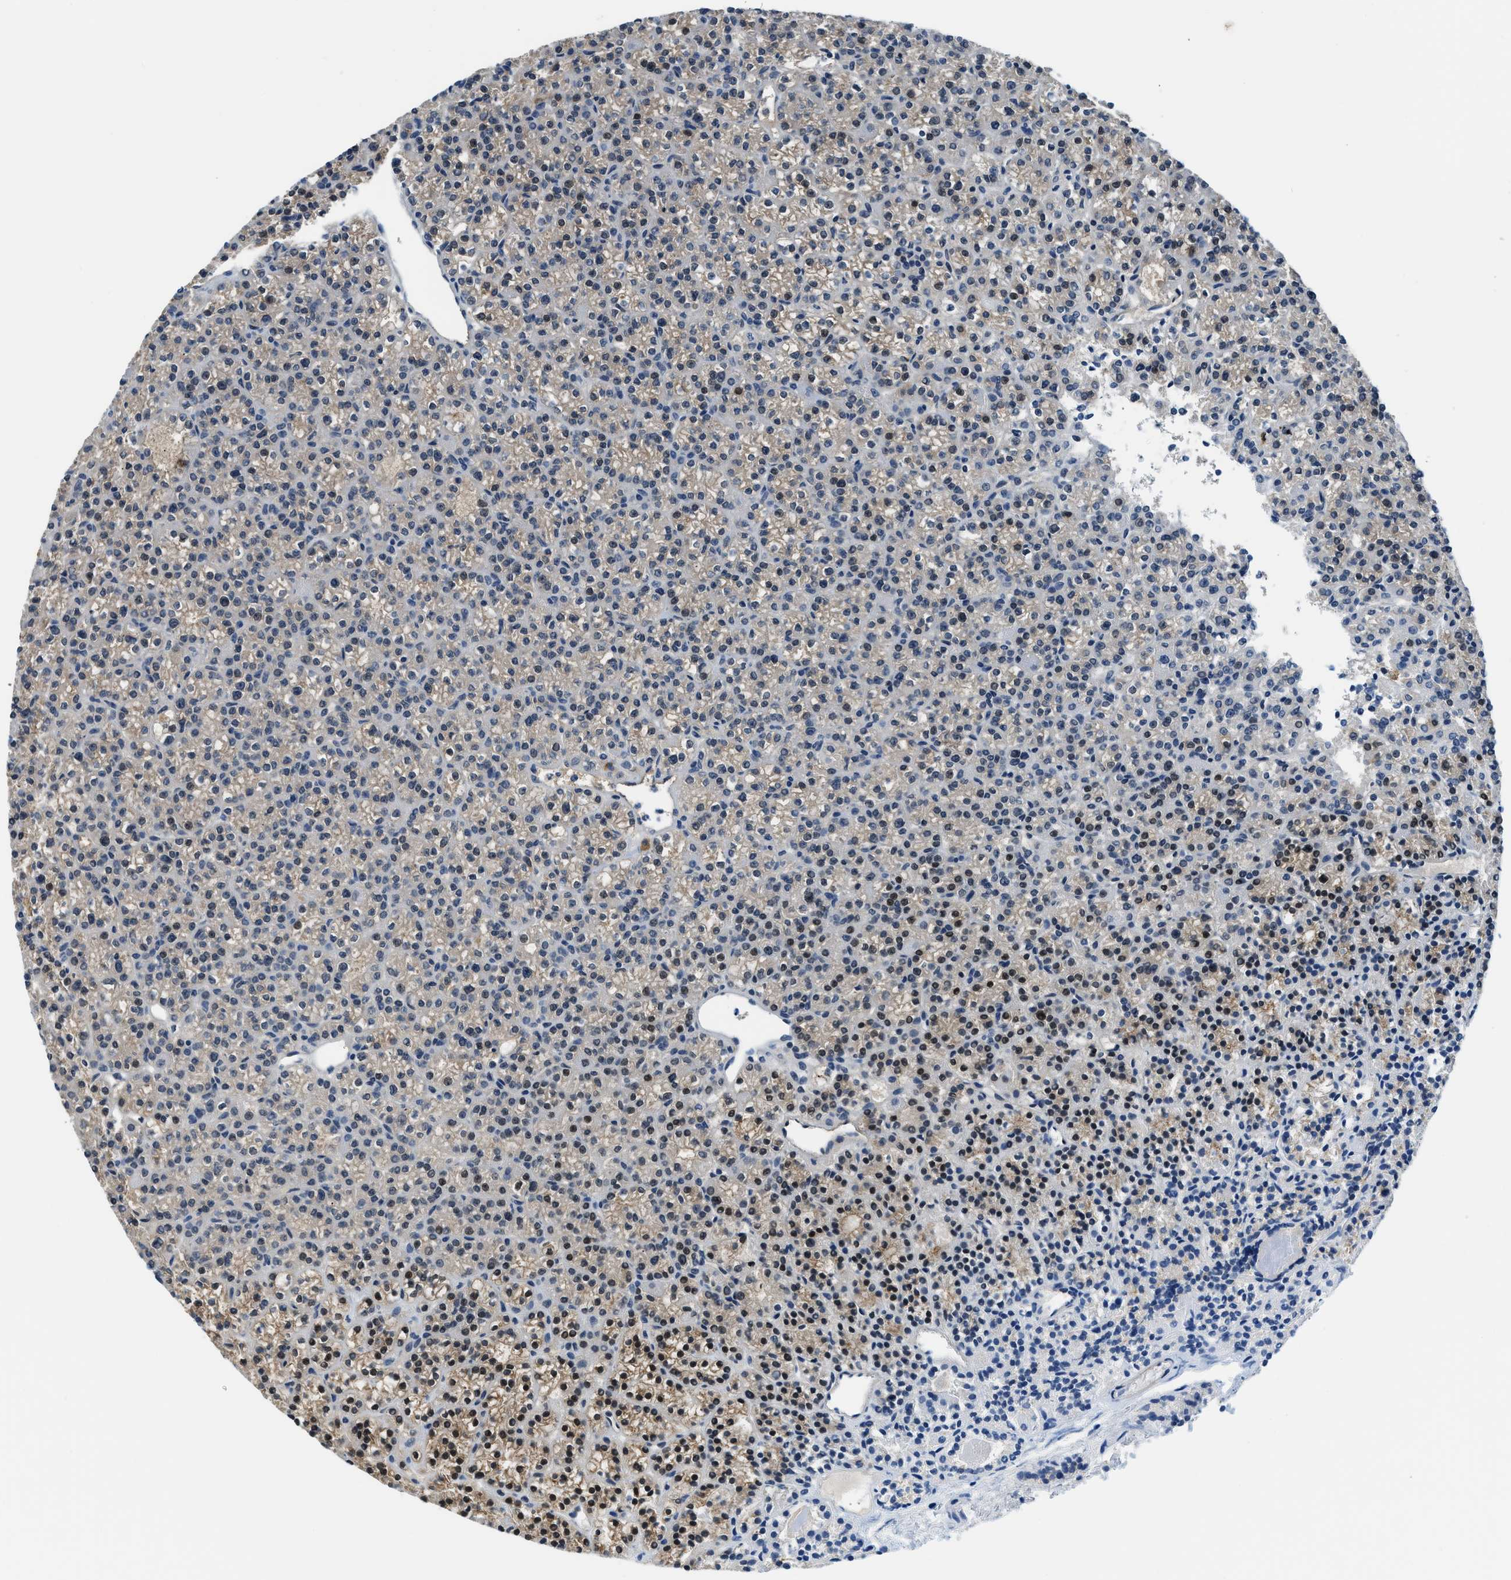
{"staining": {"intensity": "moderate", "quantity": "25%-75%", "location": "cytoplasmic/membranous,nuclear"}, "tissue": "parathyroid gland", "cell_type": "Glandular cells", "image_type": "normal", "snomed": [{"axis": "morphology", "description": "Normal tissue, NOS"}, {"axis": "morphology", "description": "Adenoma, NOS"}, {"axis": "topography", "description": "Parathyroid gland"}], "caption": "Approximately 25%-75% of glandular cells in unremarkable human parathyroid gland exhibit moderate cytoplasmic/membranous,nuclear protein positivity as visualized by brown immunohistochemical staining.", "gene": "CBLB", "patient": {"sex": "female", "age": 51}}